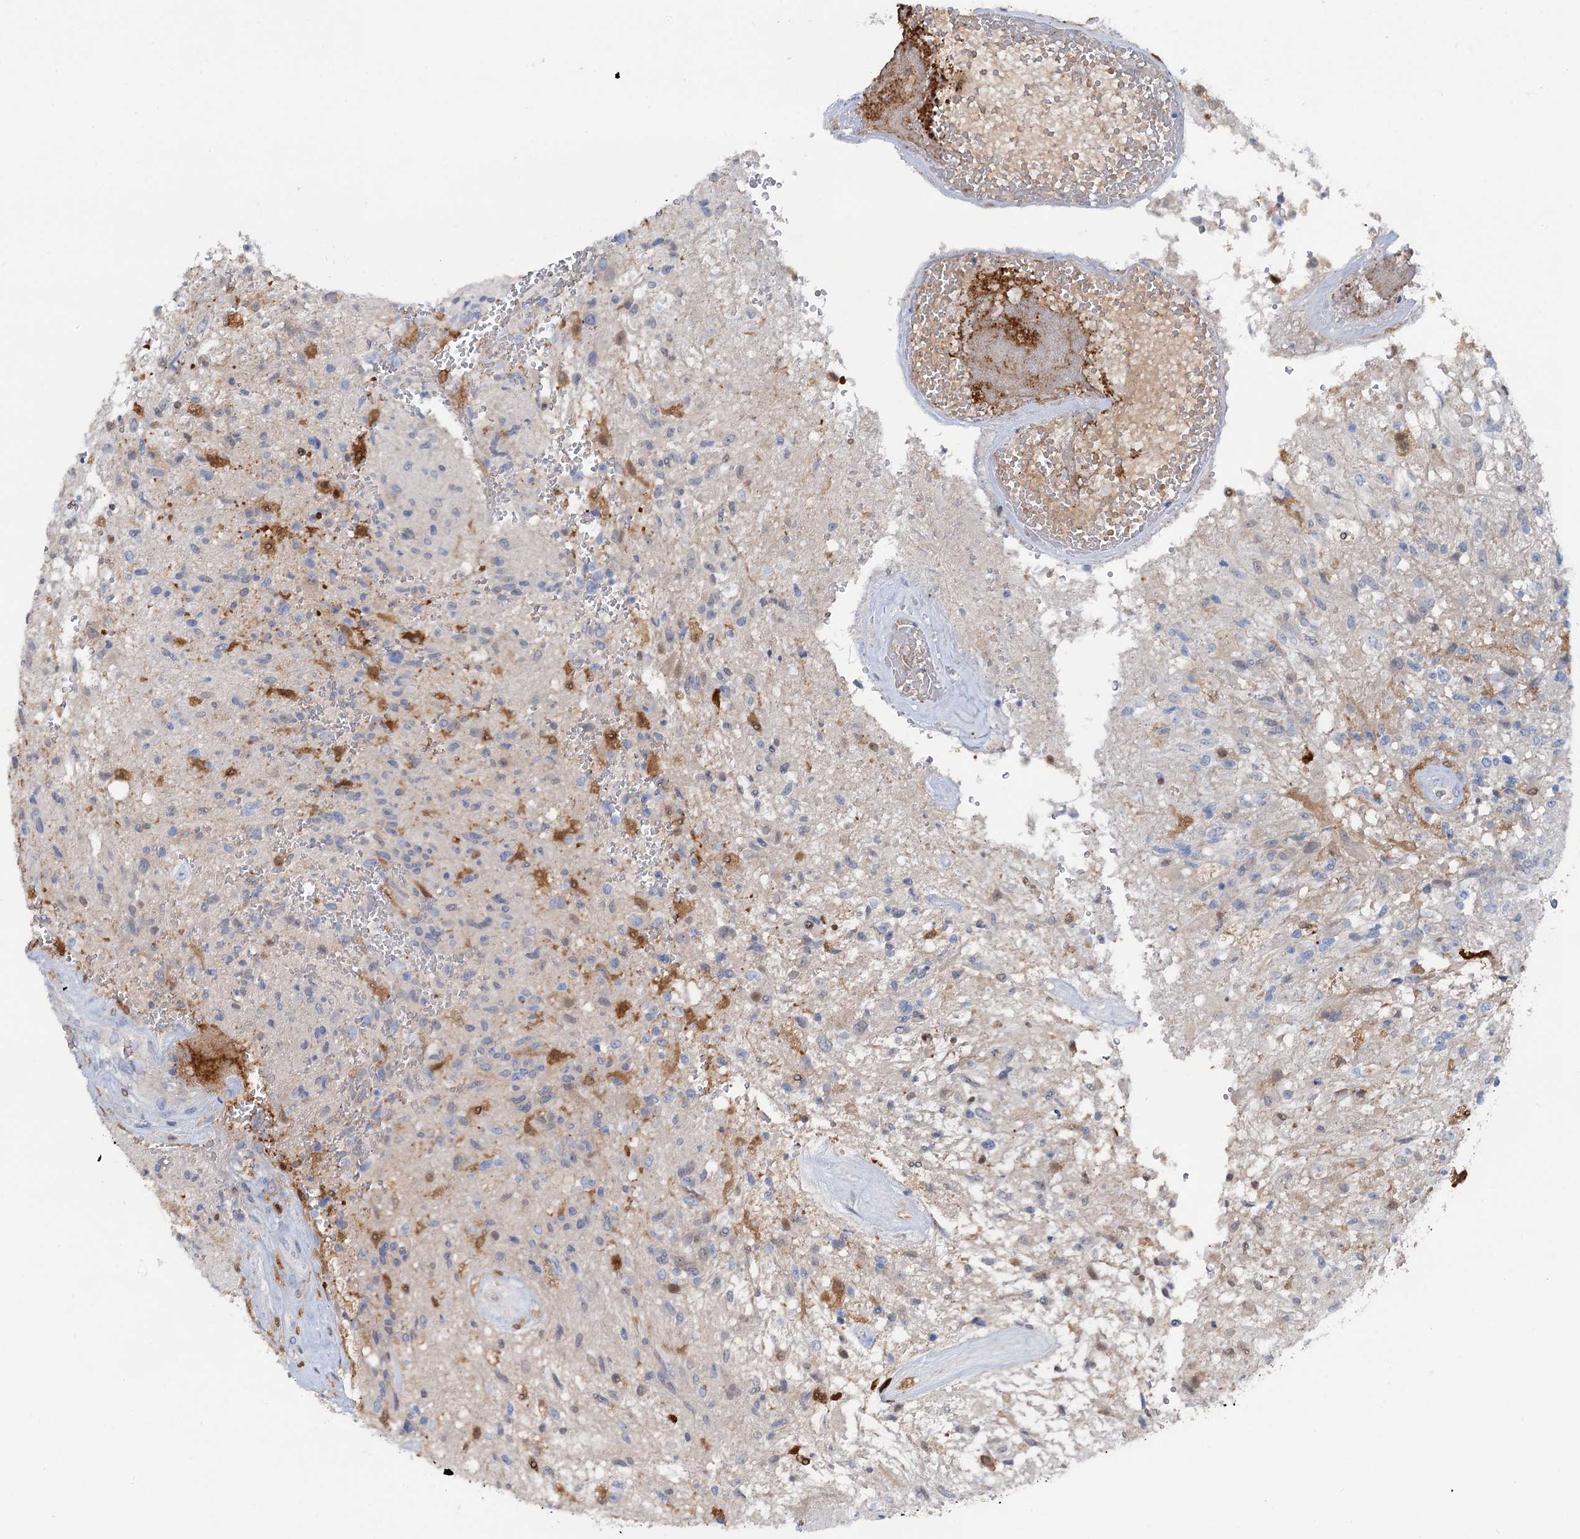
{"staining": {"intensity": "negative", "quantity": "none", "location": "none"}, "tissue": "glioma", "cell_type": "Tumor cells", "image_type": "cancer", "snomed": [{"axis": "morphology", "description": "Glioma, malignant, High grade"}, {"axis": "topography", "description": "Brain"}], "caption": "This is a image of immunohistochemistry staining of glioma, which shows no positivity in tumor cells.", "gene": "FAH", "patient": {"sex": "male", "age": 56}}